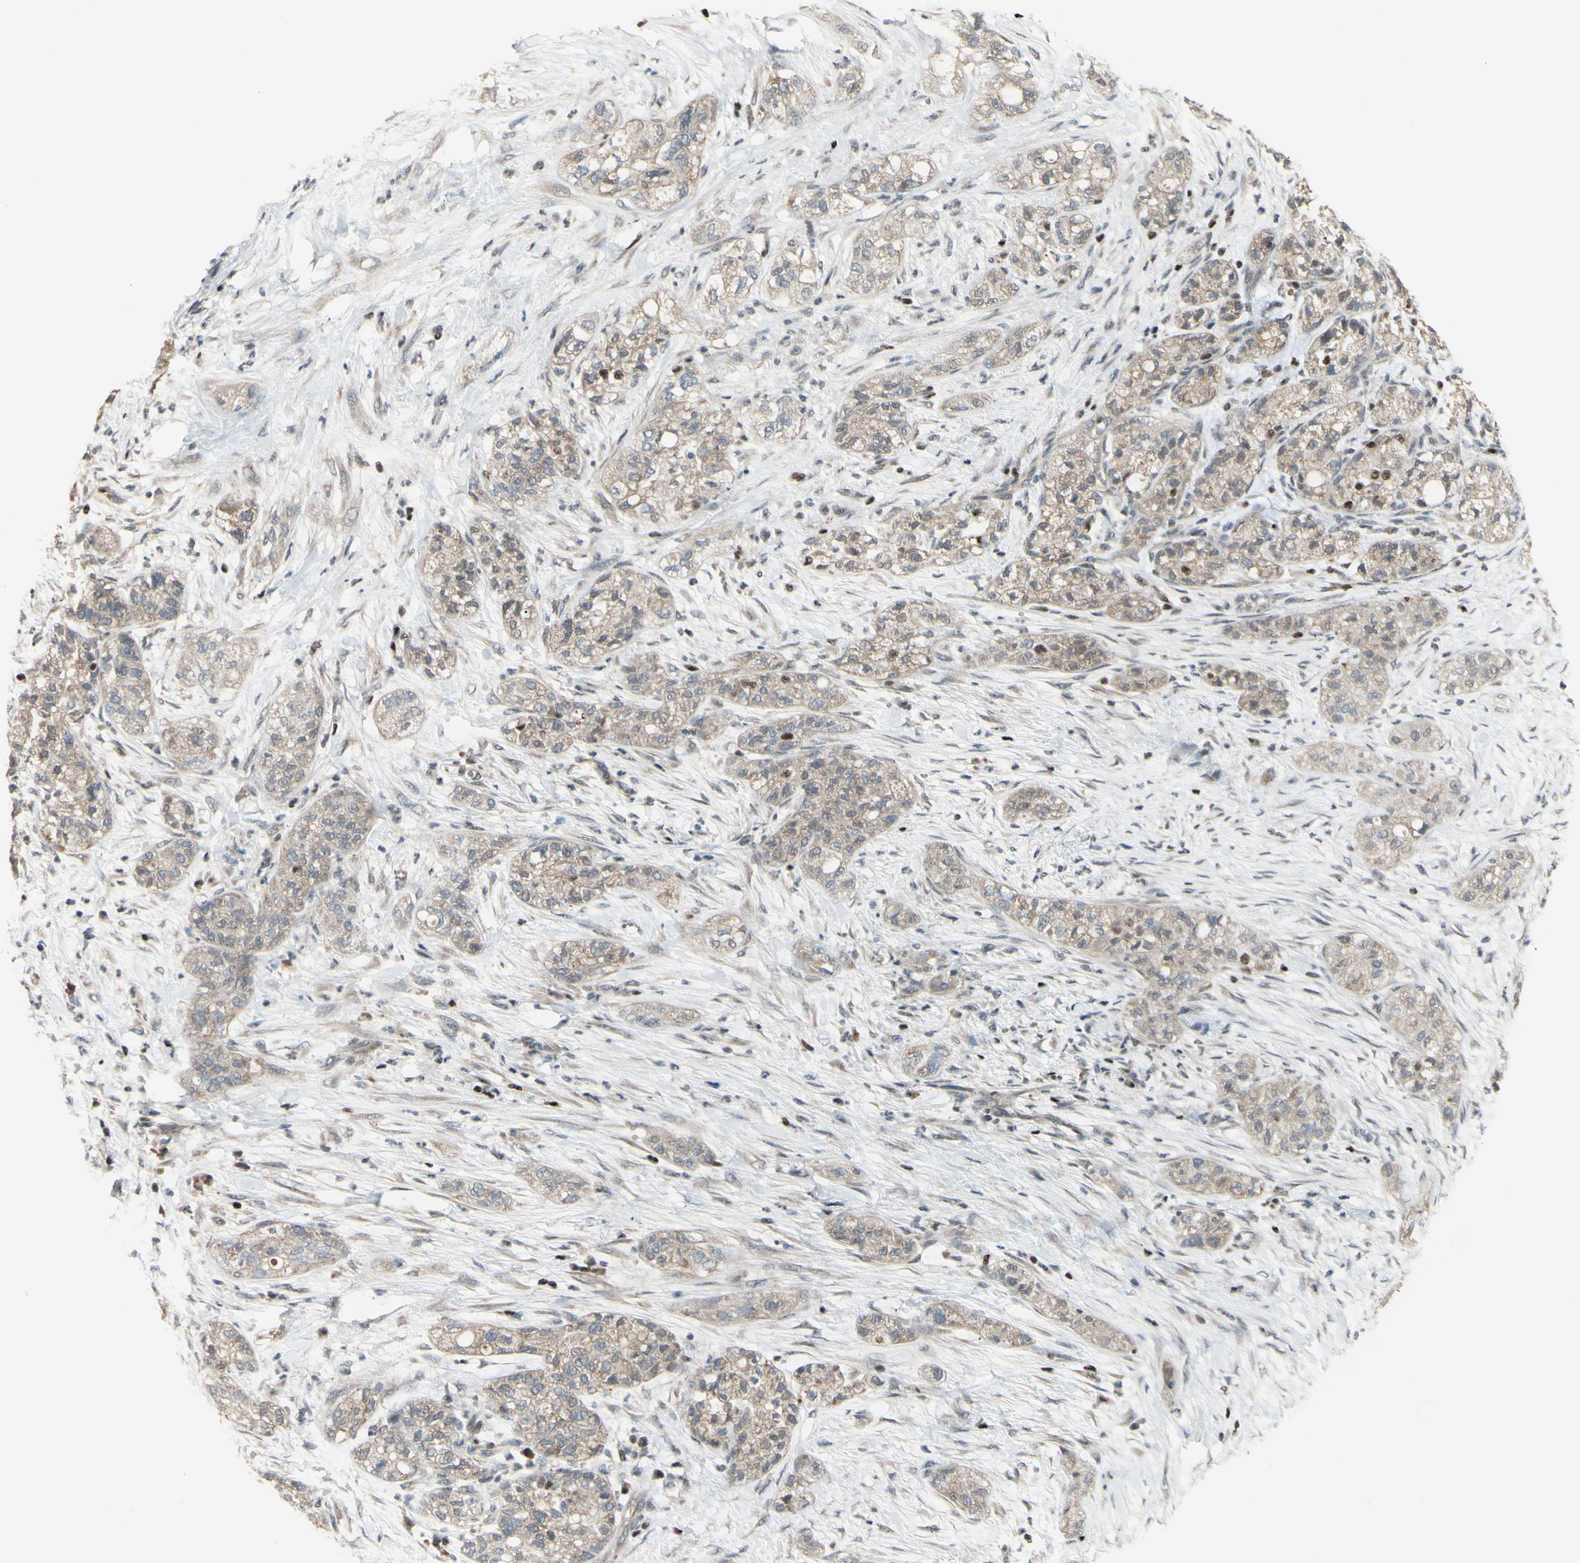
{"staining": {"intensity": "weak", "quantity": ">75%", "location": "cytoplasmic/membranous,nuclear"}, "tissue": "pancreatic cancer", "cell_type": "Tumor cells", "image_type": "cancer", "snomed": [{"axis": "morphology", "description": "Adenocarcinoma, NOS"}, {"axis": "topography", "description": "Pancreas"}], "caption": "Tumor cells exhibit low levels of weak cytoplasmic/membranous and nuclear staining in approximately >75% of cells in adenocarcinoma (pancreatic).", "gene": "SP4", "patient": {"sex": "female", "age": 78}}